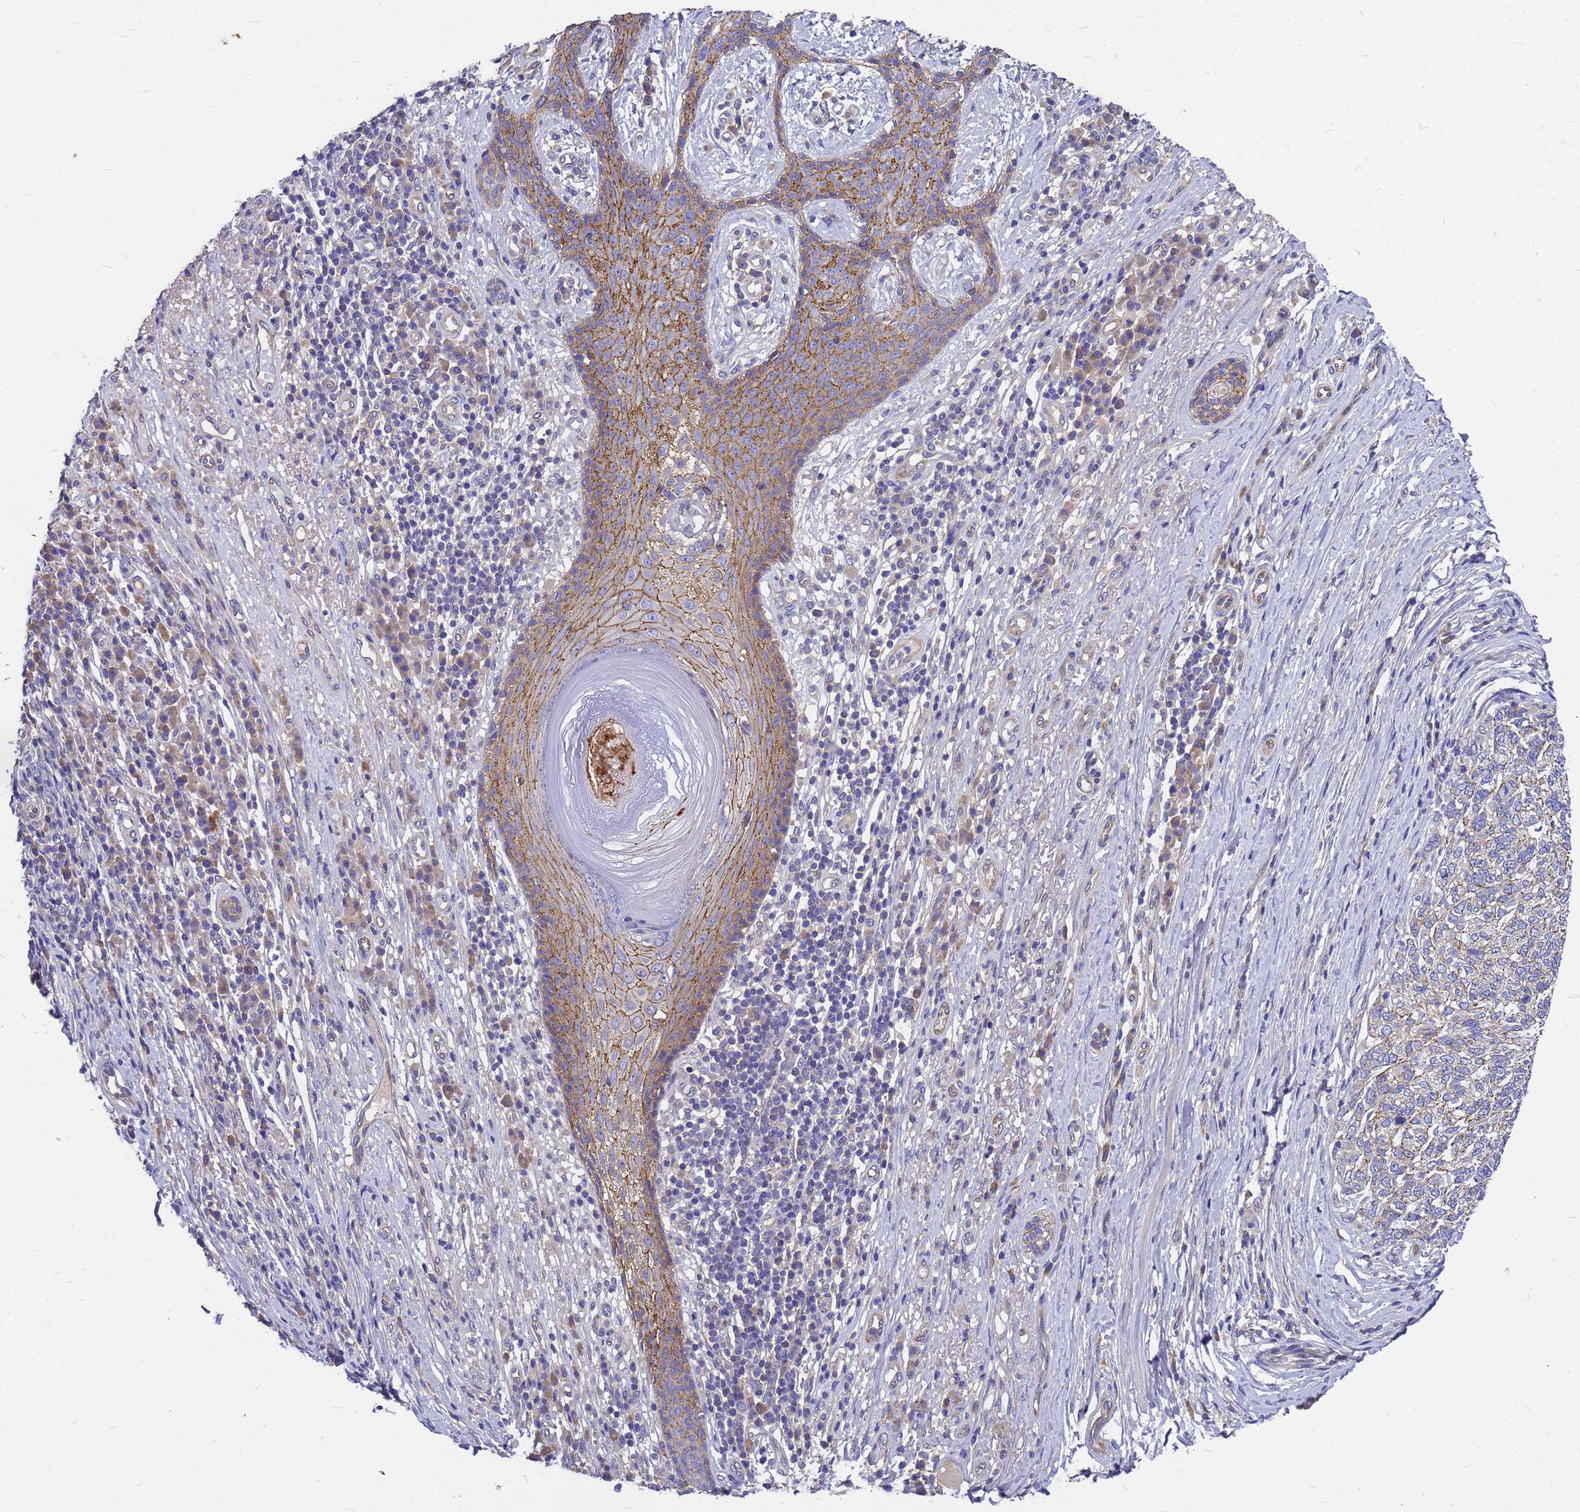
{"staining": {"intensity": "moderate", "quantity": "<25%", "location": "cytoplasmic/membranous"}, "tissue": "skin cancer", "cell_type": "Tumor cells", "image_type": "cancer", "snomed": [{"axis": "morphology", "description": "Basal cell carcinoma"}, {"axis": "topography", "description": "Skin"}], "caption": "Immunohistochemical staining of human skin cancer (basal cell carcinoma) reveals low levels of moderate cytoplasmic/membranous expression in about <25% of tumor cells.", "gene": "FBXW5", "patient": {"sex": "female", "age": 65}}